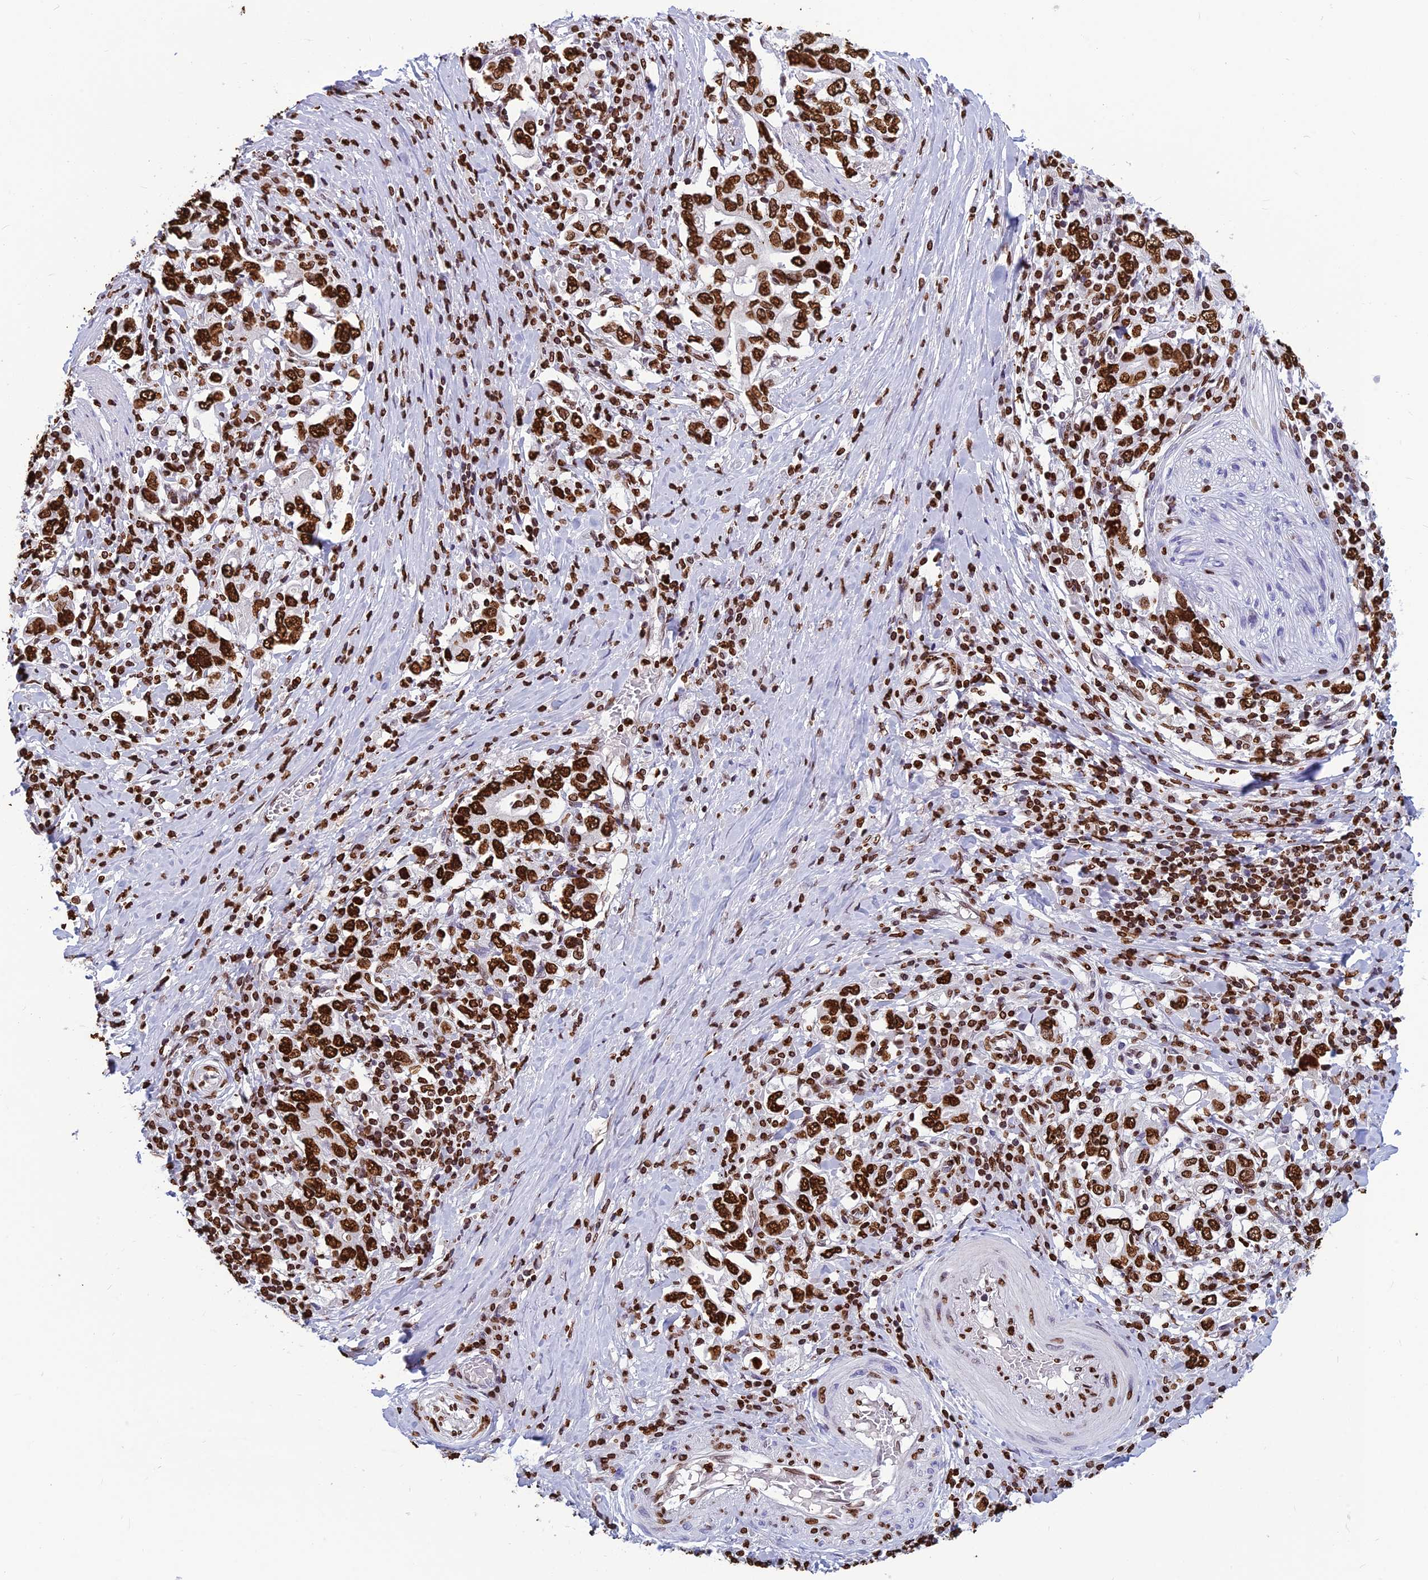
{"staining": {"intensity": "strong", "quantity": ">75%", "location": "nuclear"}, "tissue": "stomach cancer", "cell_type": "Tumor cells", "image_type": "cancer", "snomed": [{"axis": "morphology", "description": "Adenocarcinoma, NOS"}, {"axis": "topography", "description": "Stomach, upper"}, {"axis": "topography", "description": "Stomach"}], "caption": "Immunohistochemical staining of human stomach adenocarcinoma shows strong nuclear protein expression in approximately >75% of tumor cells. Ihc stains the protein in brown and the nuclei are stained blue.", "gene": "AKAP17A", "patient": {"sex": "male", "age": 62}}